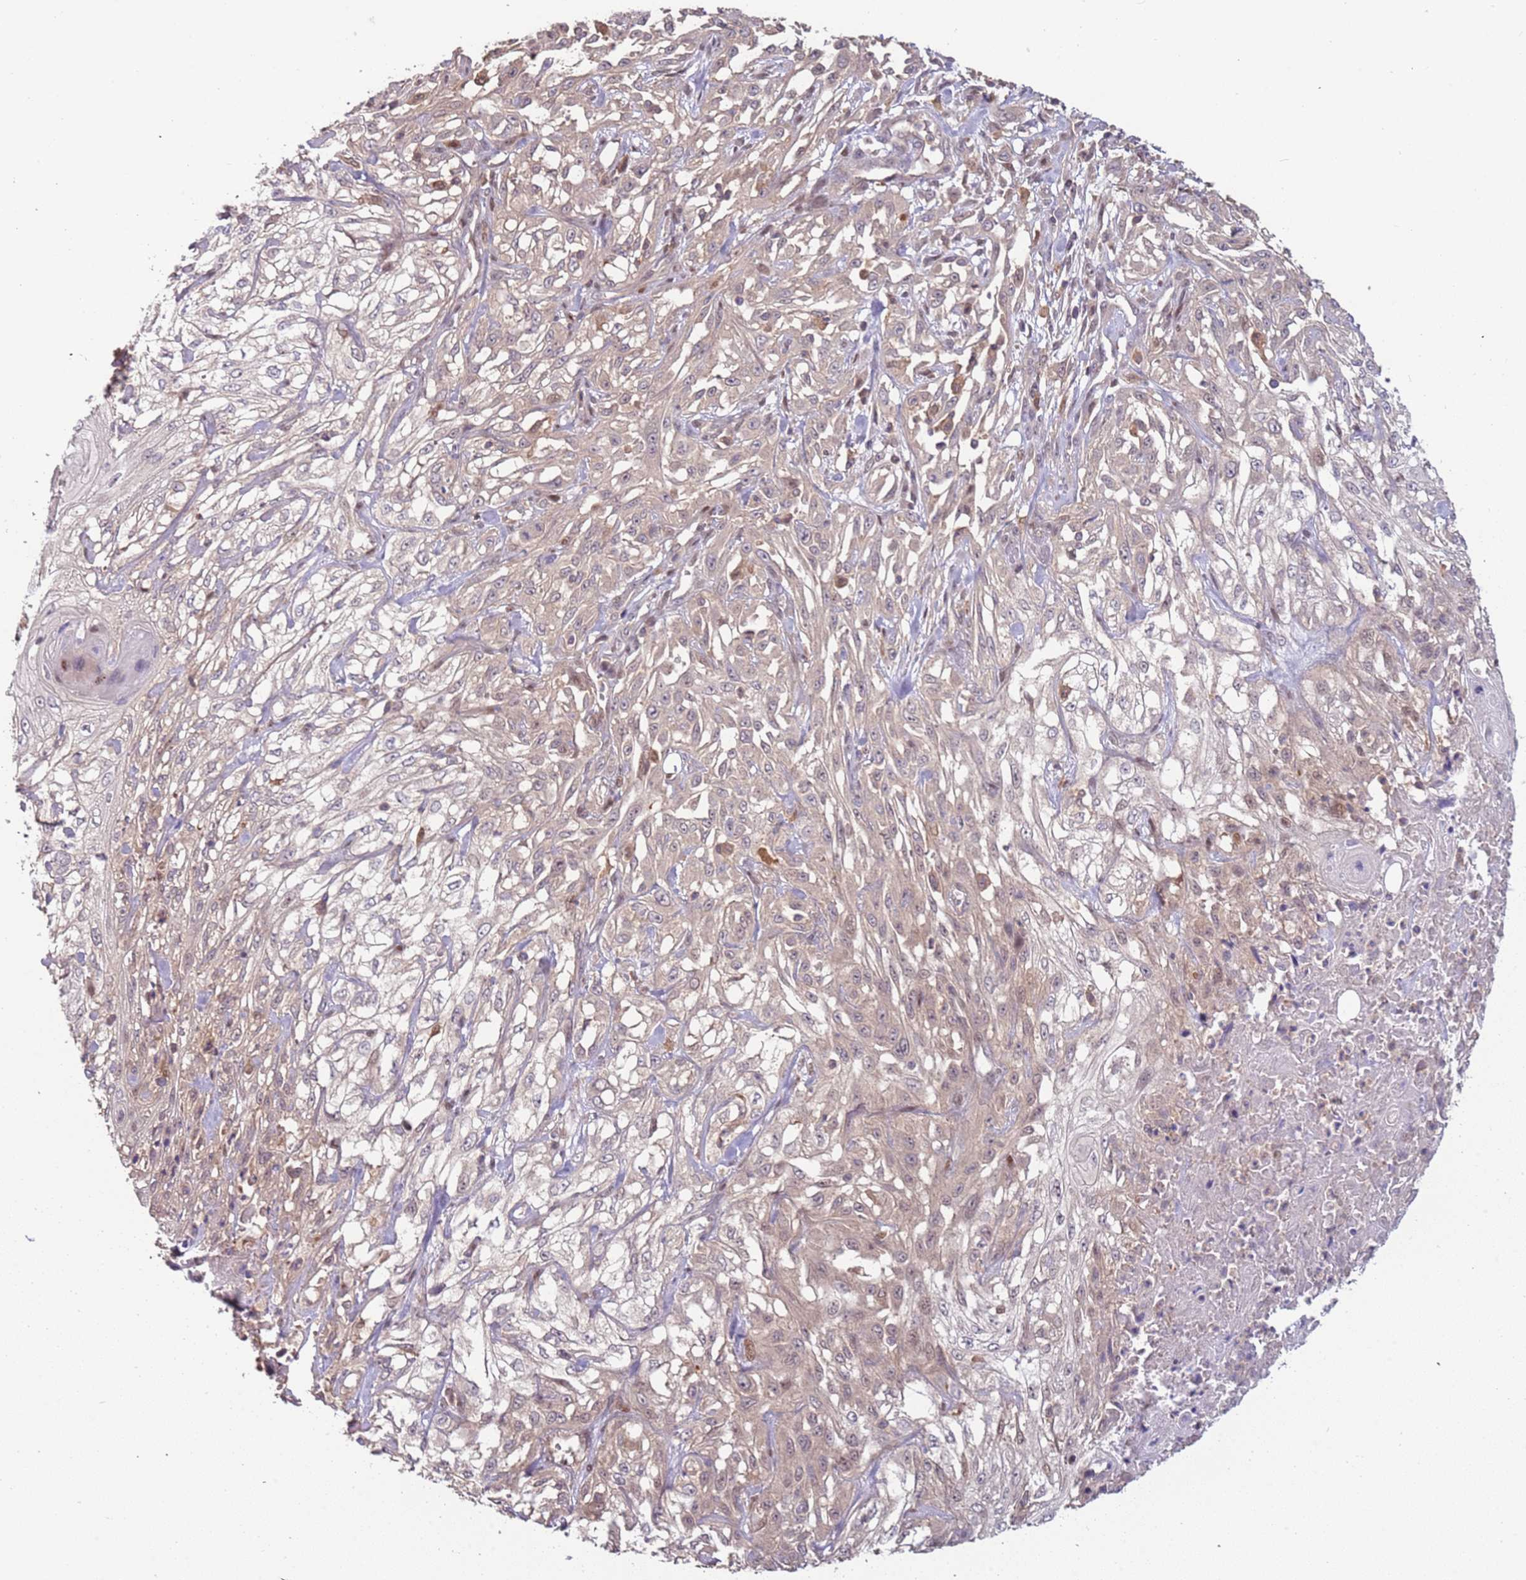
{"staining": {"intensity": "weak", "quantity": "25%-75%", "location": "cytoplasmic/membranous"}, "tissue": "skin cancer", "cell_type": "Tumor cells", "image_type": "cancer", "snomed": [{"axis": "morphology", "description": "Squamous cell carcinoma, NOS"}, {"axis": "morphology", "description": "Squamous cell carcinoma, metastatic, NOS"}, {"axis": "topography", "description": "Skin"}, {"axis": "topography", "description": "Lymph node"}], "caption": "High-power microscopy captured an IHC histopathology image of squamous cell carcinoma (skin), revealing weak cytoplasmic/membranous positivity in approximately 25%-75% of tumor cells.", "gene": "GSTO2", "patient": {"sex": "male", "age": 75}}